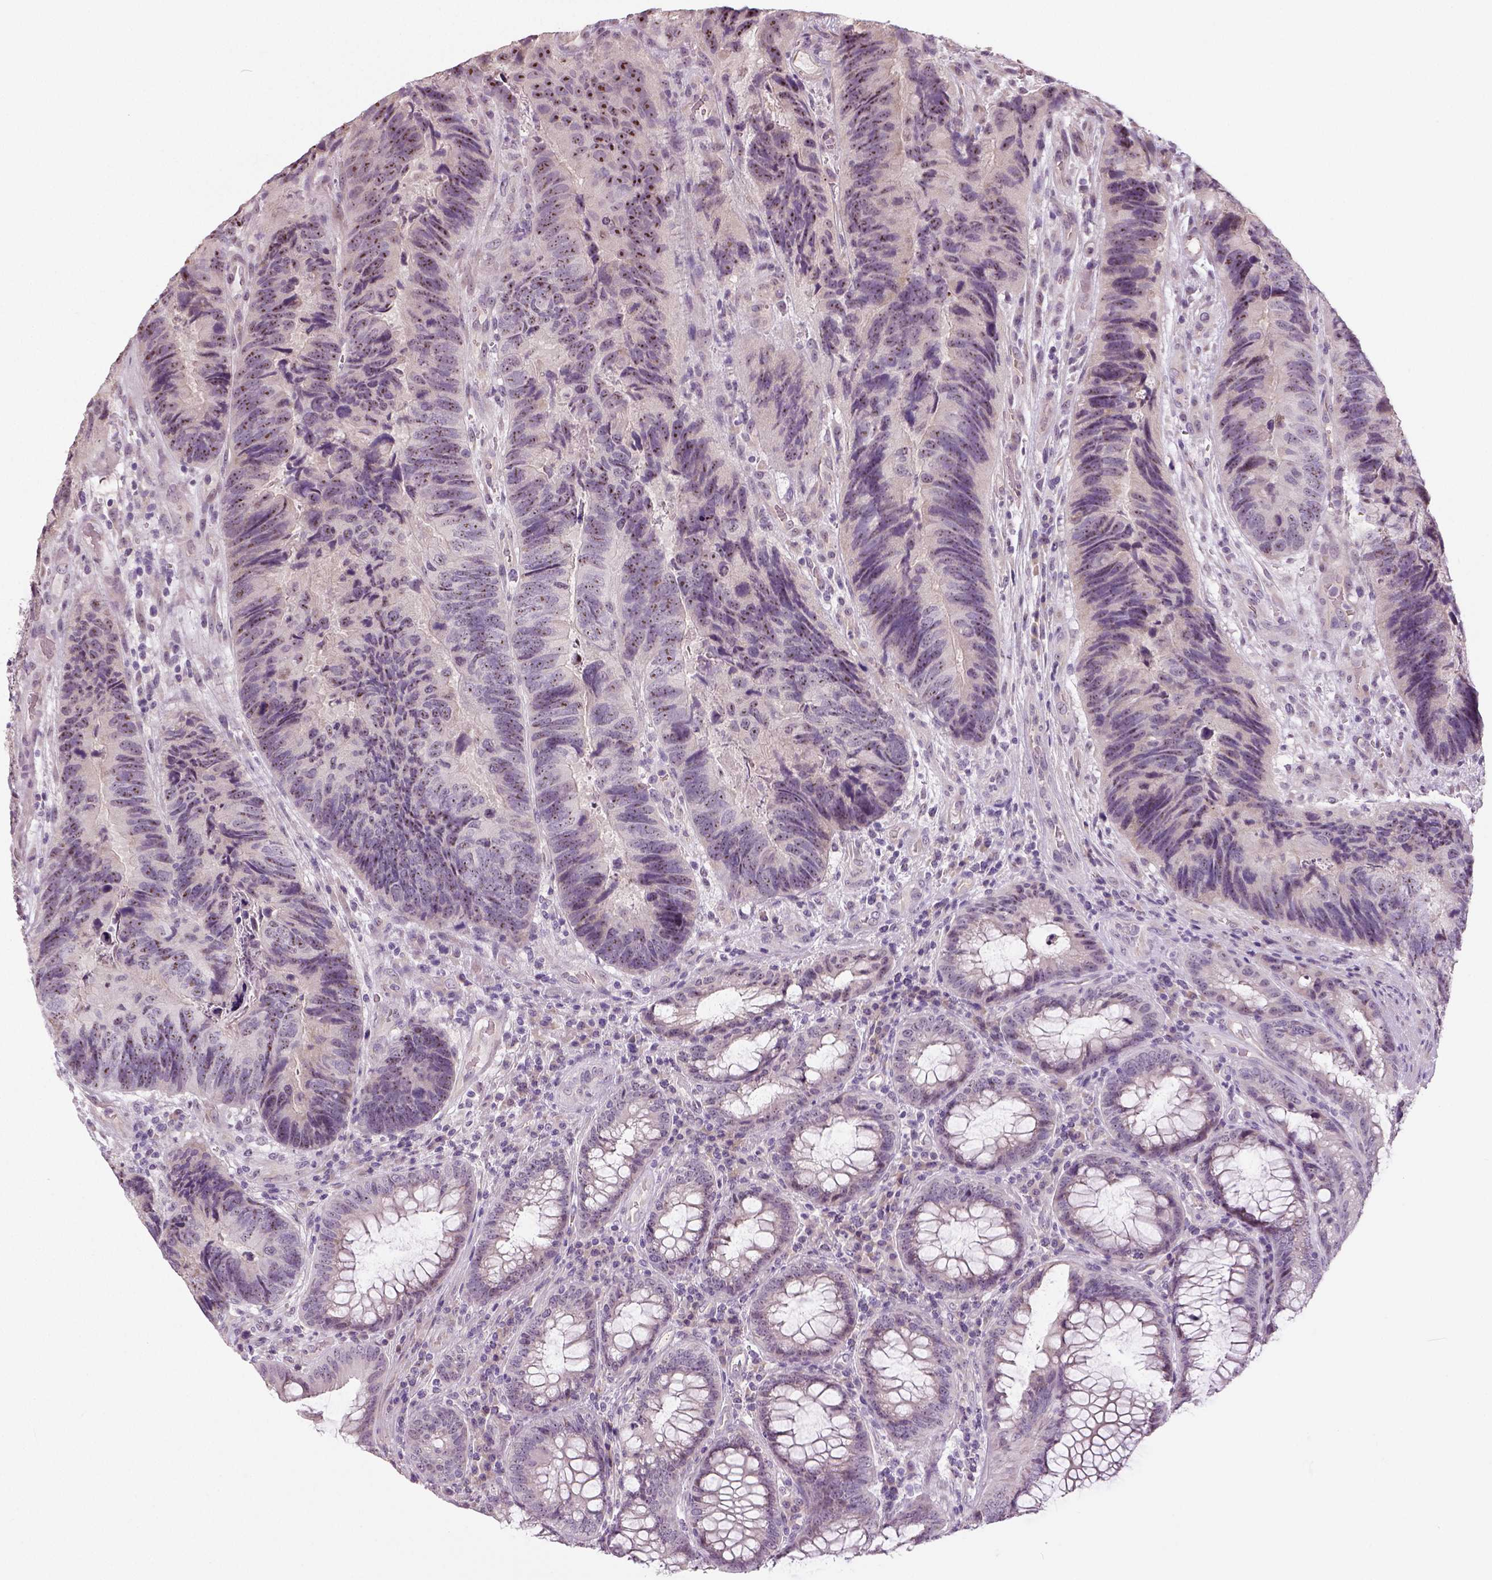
{"staining": {"intensity": "negative", "quantity": "none", "location": "none"}, "tissue": "colorectal cancer", "cell_type": "Tumor cells", "image_type": "cancer", "snomed": [{"axis": "morphology", "description": "Adenocarcinoma, NOS"}, {"axis": "topography", "description": "Colon"}], "caption": "Immunohistochemistry (IHC) micrograph of neoplastic tissue: colorectal cancer (adenocarcinoma) stained with DAB (3,3'-diaminobenzidine) displays no significant protein staining in tumor cells.", "gene": "NECAB1", "patient": {"sex": "female", "age": 67}}